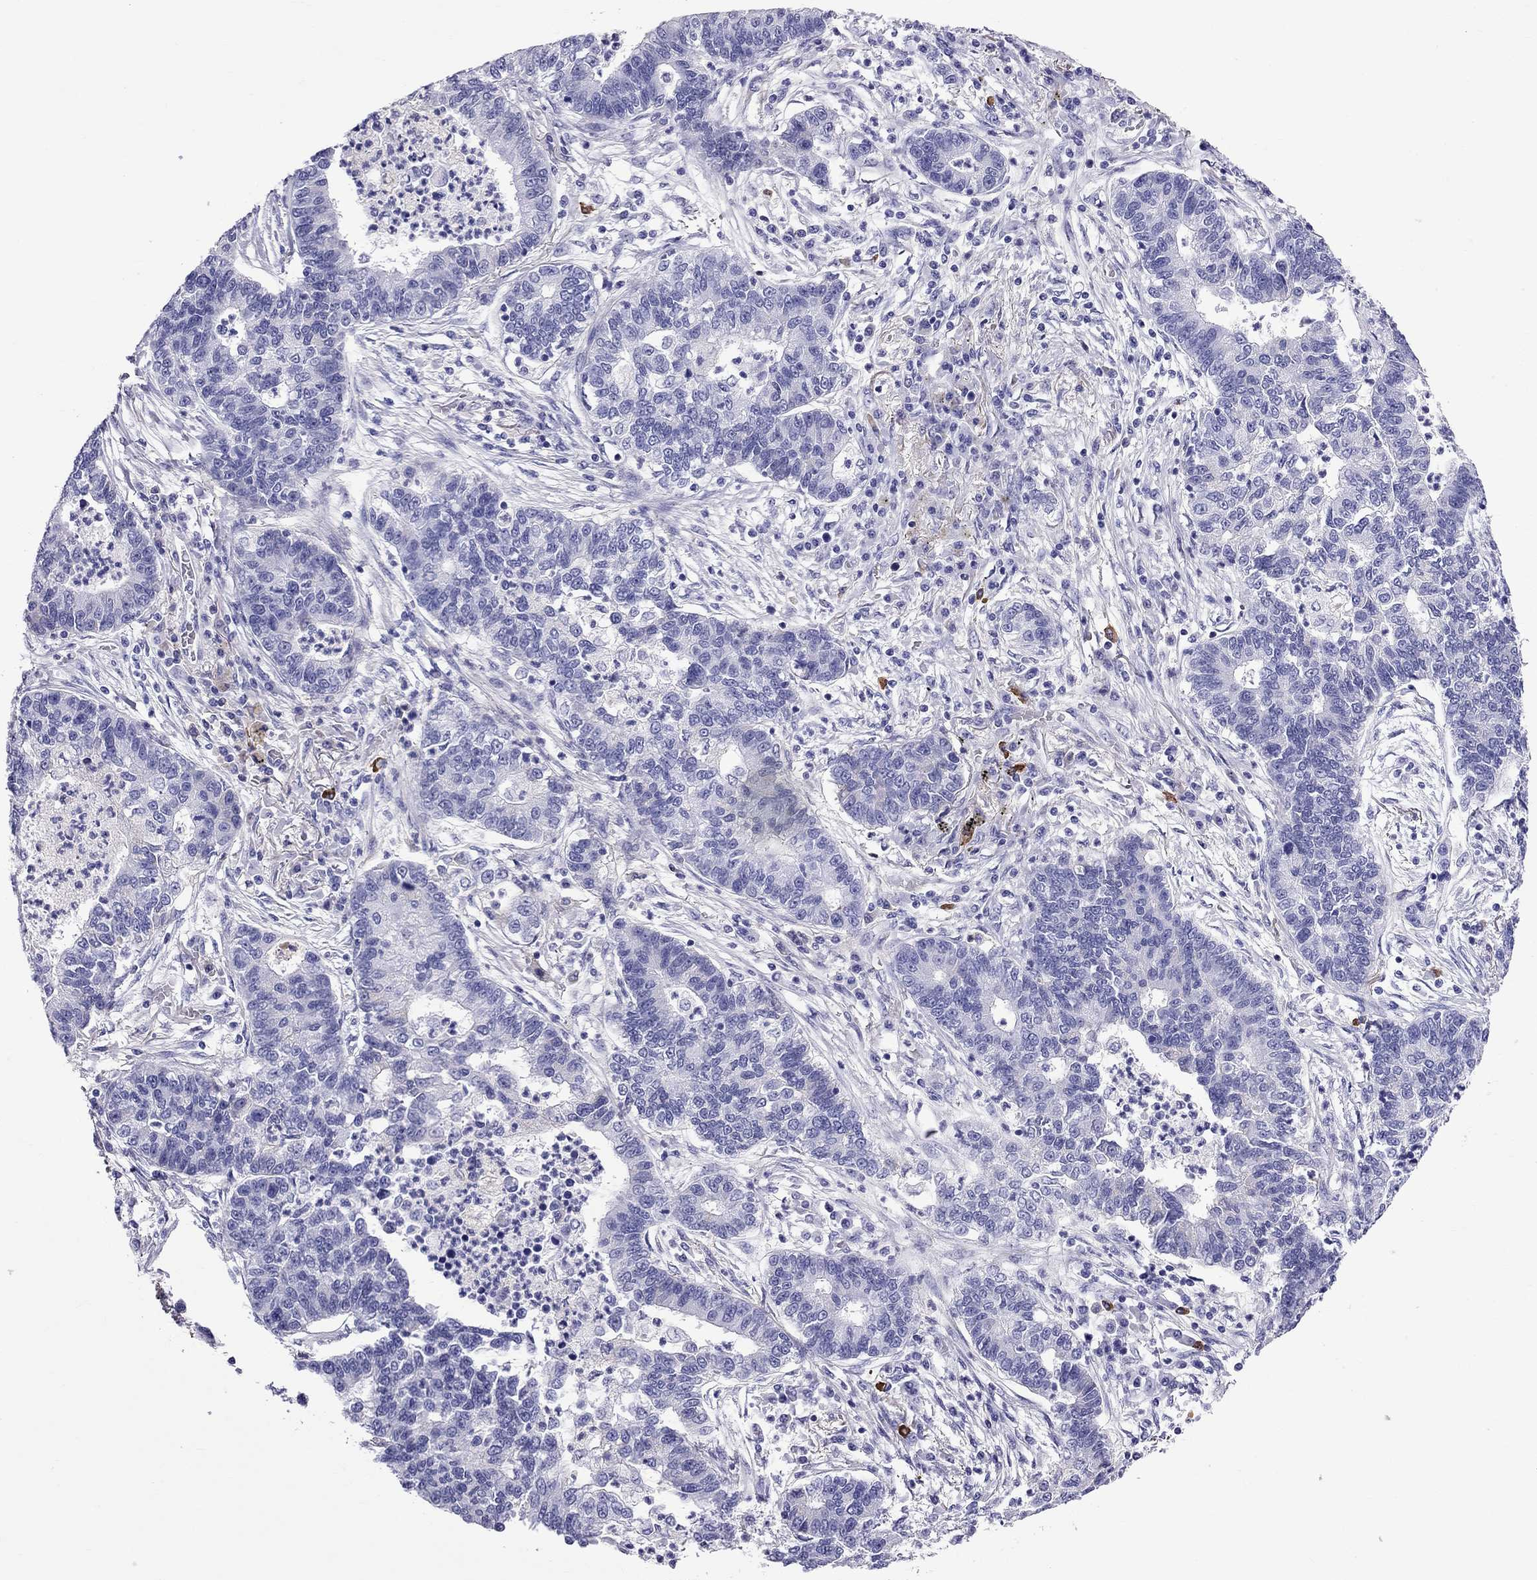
{"staining": {"intensity": "negative", "quantity": "none", "location": "none"}, "tissue": "lung cancer", "cell_type": "Tumor cells", "image_type": "cancer", "snomed": [{"axis": "morphology", "description": "Adenocarcinoma, NOS"}, {"axis": "topography", "description": "Lung"}], "caption": "There is no significant positivity in tumor cells of lung adenocarcinoma. The staining was performed using DAB (3,3'-diaminobenzidine) to visualize the protein expression in brown, while the nuclei were stained in blue with hematoxylin (Magnification: 20x).", "gene": "SCART1", "patient": {"sex": "female", "age": 57}}